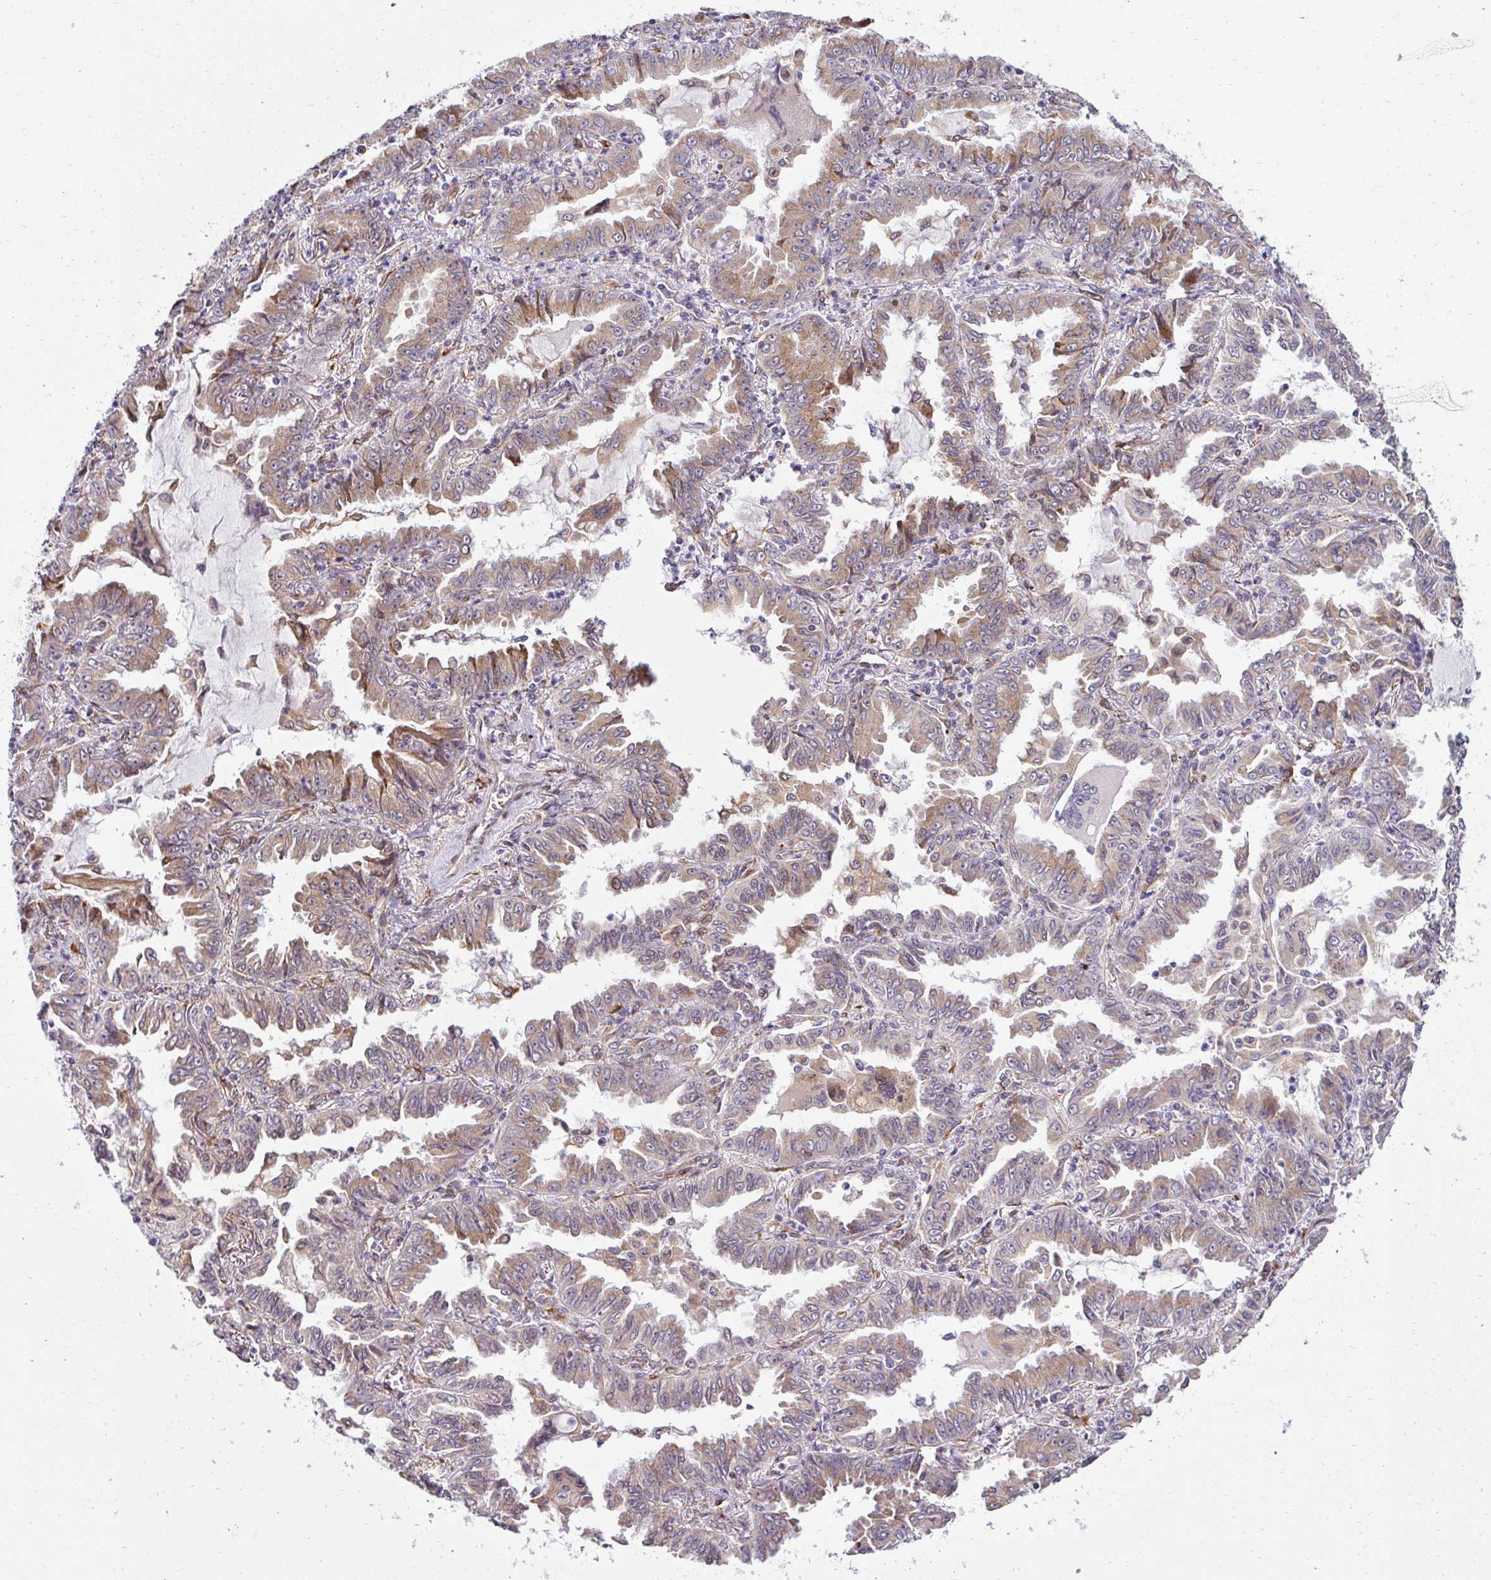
{"staining": {"intensity": "moderate", "quantity": "25%-75%", "location": "cytoplasmic/membranous"}, "tissue": "lung cancer", "cell_type": "Tumor cells", "image_type": "cancer", "snomed": [{"axis": "morphology", "description": "Adenocarcinoma, NOS"}, {"axis": "topography", "description": "Lung"}], "caption": "Immunohistochemical staining of human lung cancer displays moderate cytoplasmic/membranous protein expression in about 25%-75% of tumor cells. (Brightfield microscopy of DAB IHC at high magnification).", "gene": "HPS1", "patient": {"sex": "female", "age": 52}}